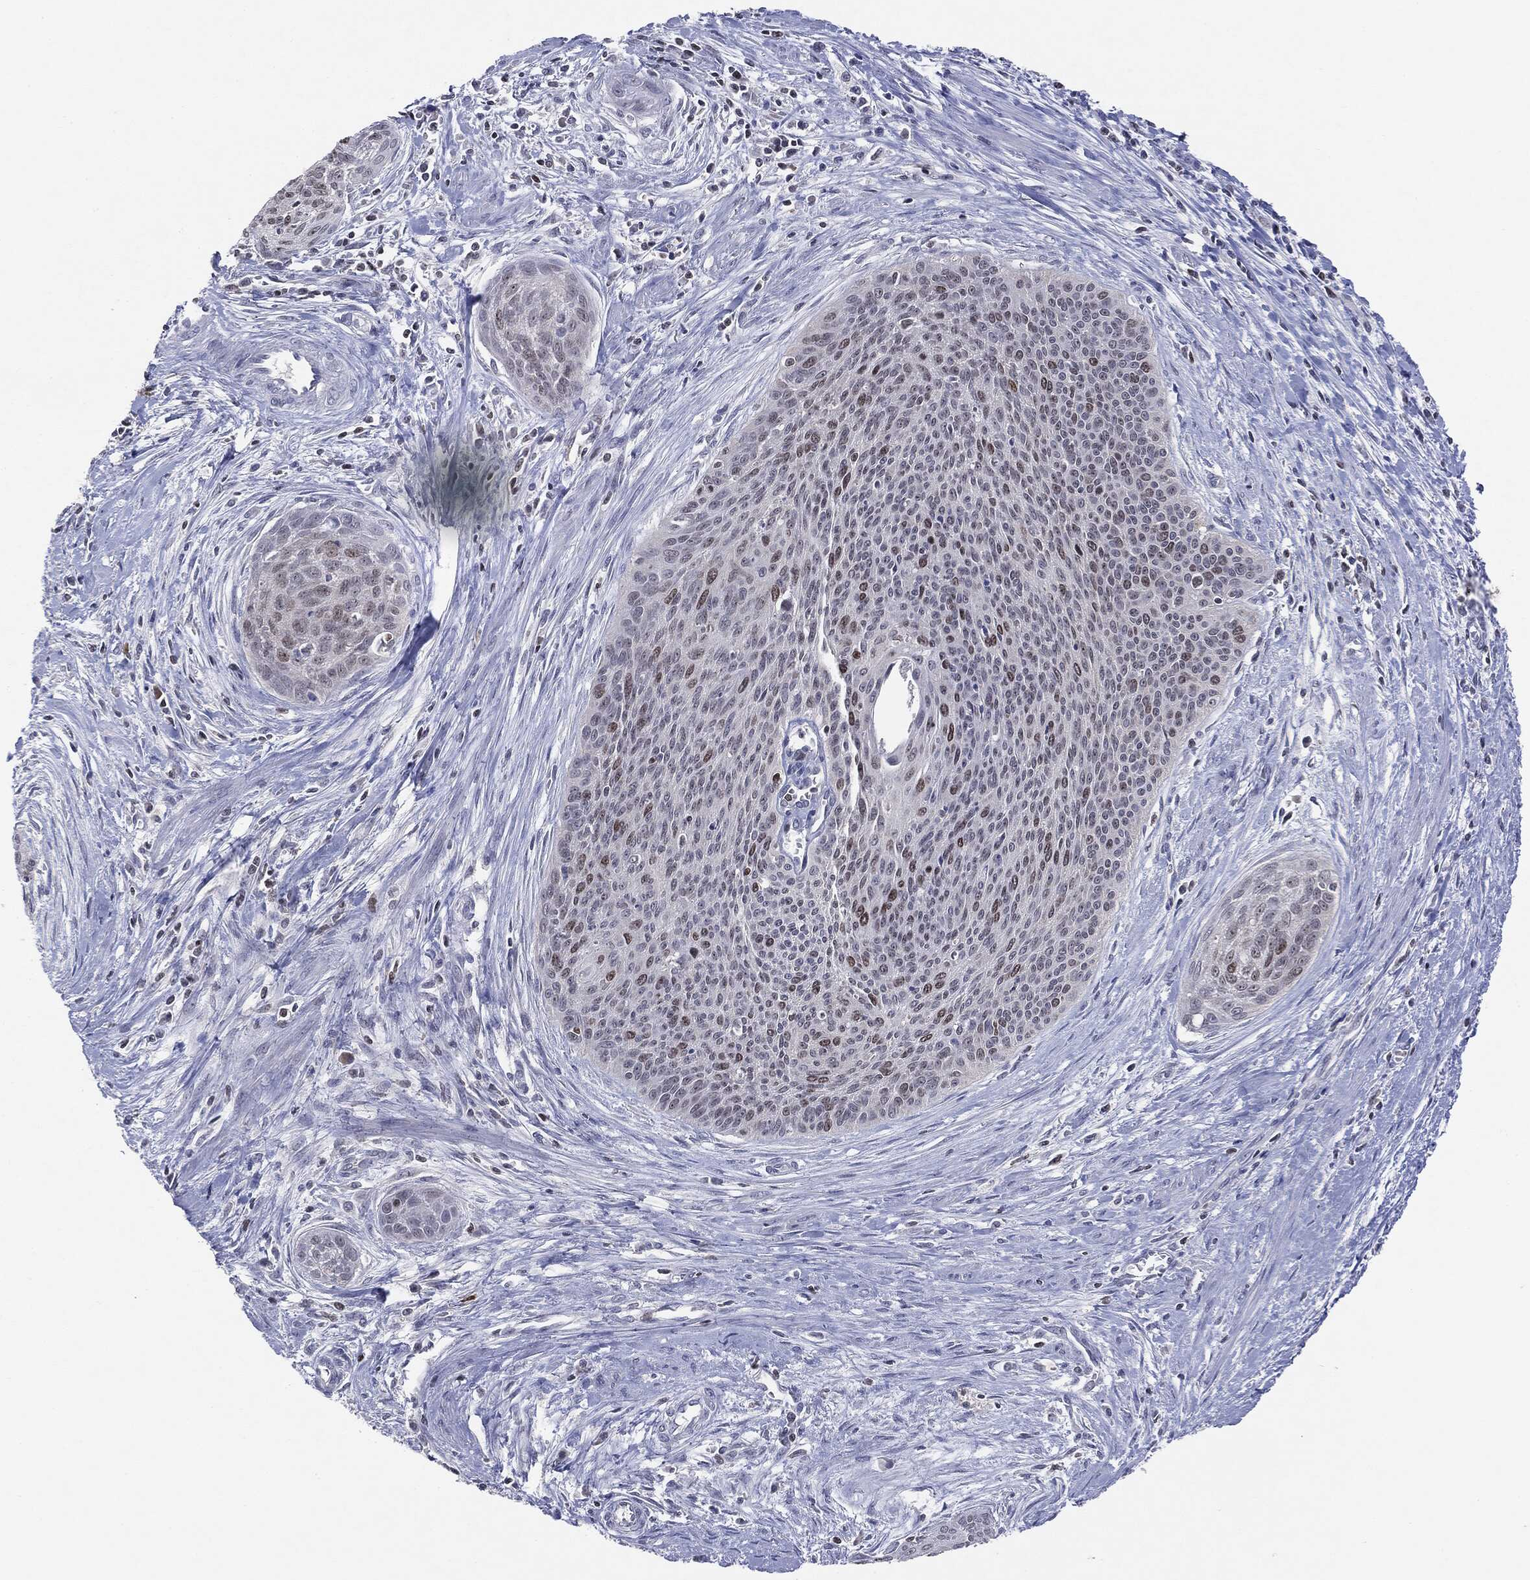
{"staining": {"intensity": "moderate", "quantity": "<25%", "location": "nuclear"}, "tissue": "cervical cancer", "cell_type": "Tumor cells", "image_type": "cancer", "snomed": [{"axis": "morphology", "description": "Squamous cell carcinoma, NOS"}, {"axis": "topography", "description": "Cervix"}], "caption": "Immunohistochemistry (IHC) image of neoplastic tissue: human cervical cancer (squamous cell carcinoma) stained using immunohistochemistry reveals low levels of moderate protein expression localized specifically in the nuclear of tumor cells, appearing as a nuclear brown color.", "gene": "KIF2C", "patient": {"sex": "female", "age": 55}}